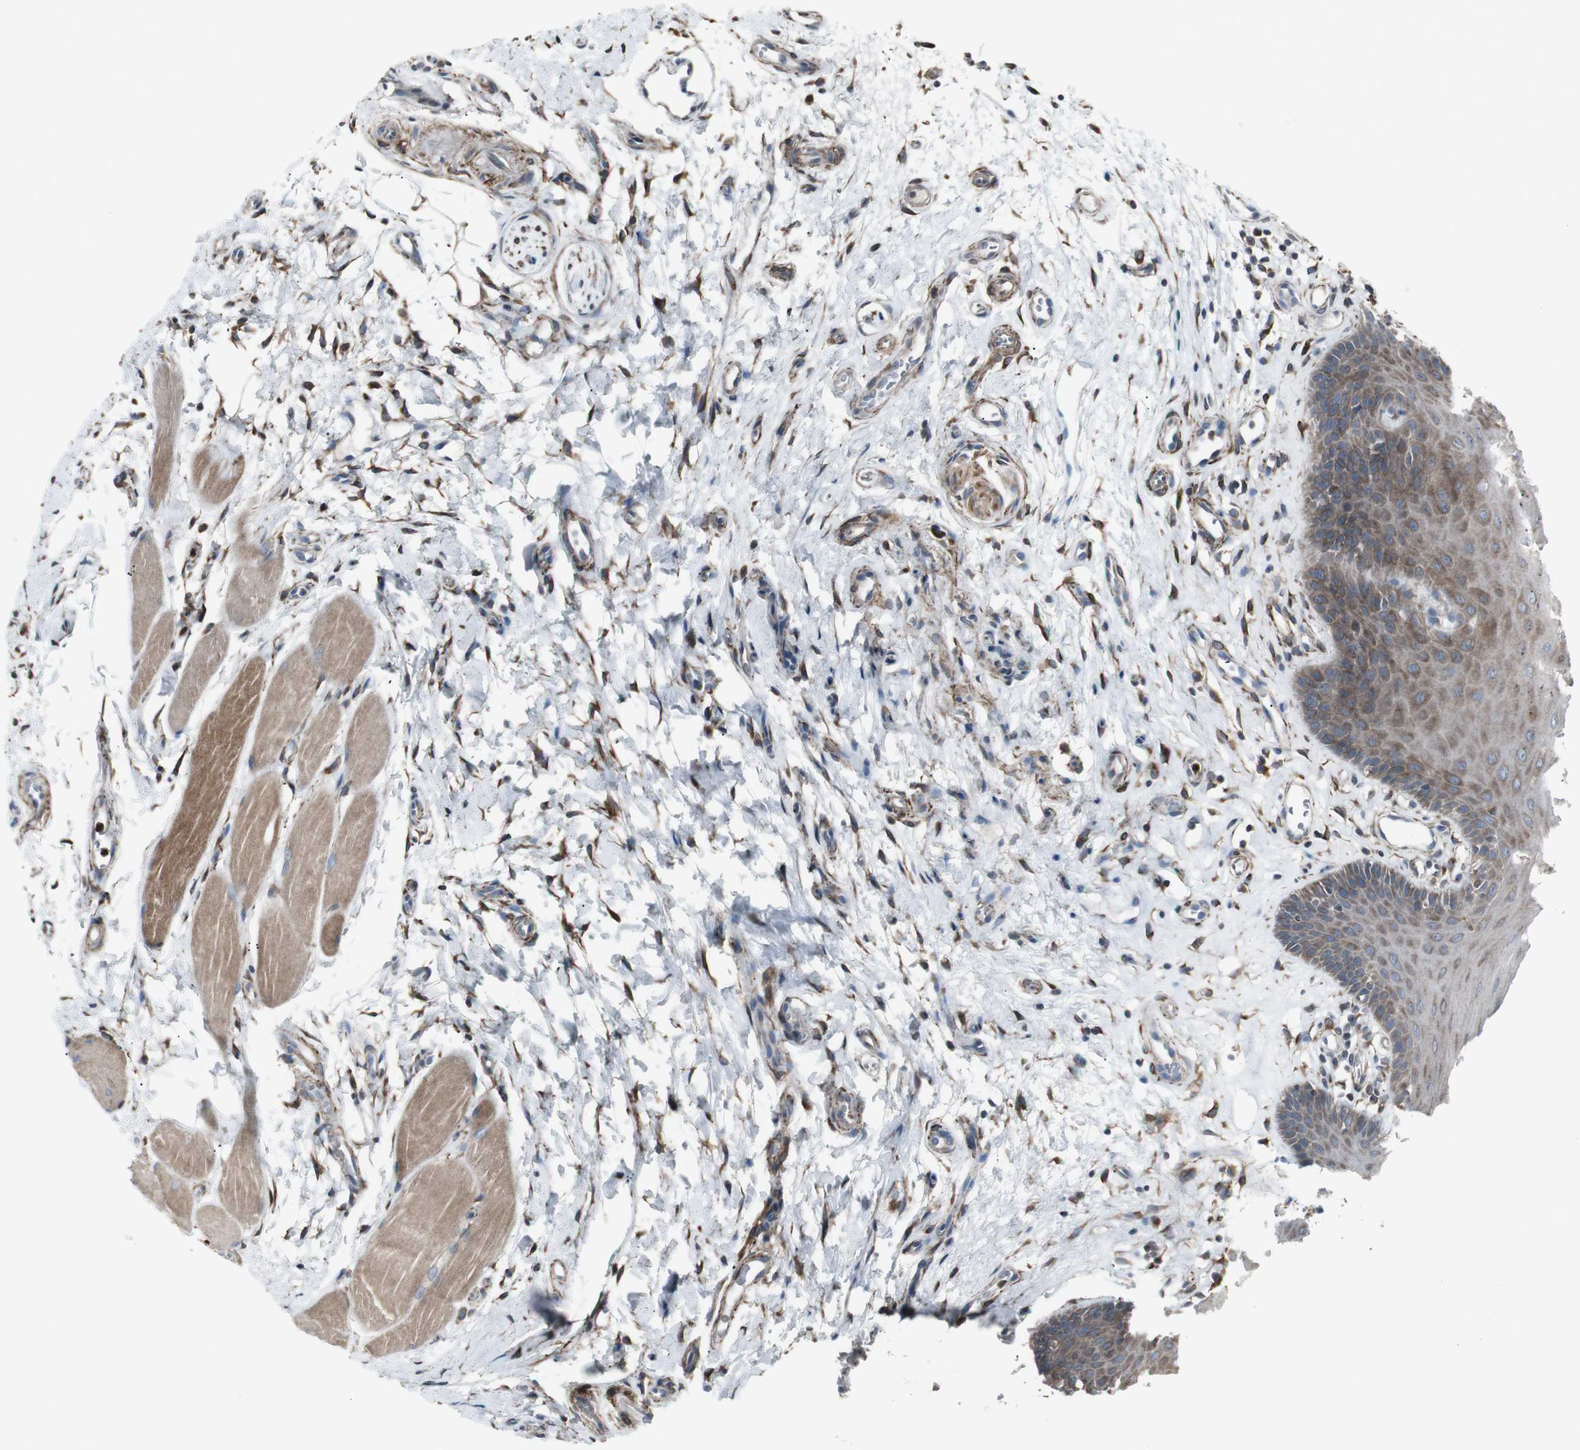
{"staining": {"intensity": "moderate", "quantity": "25%-75%", "location": "cytoplasmic/membranous"}, "tissue": "oral mucosa", "cell_type": "Squamous epithelial cells", "image_type": "normal", "snomed": [{"axis": "morphology", "description": "Normal tissue, NOS"}, {"axis": "topography", "description": "Skeletal muscle"}, {"axis": "topography", "description": "Oral tissue"}], "caption": "Human oral mucosa stained for a protein (brown) displays moderate cytoplasmic/membranous positive expression in about 25%-75% of squamous epithelial cells.", "gene": "LNPK", "patient": {"sex": "male", "age": 58}}